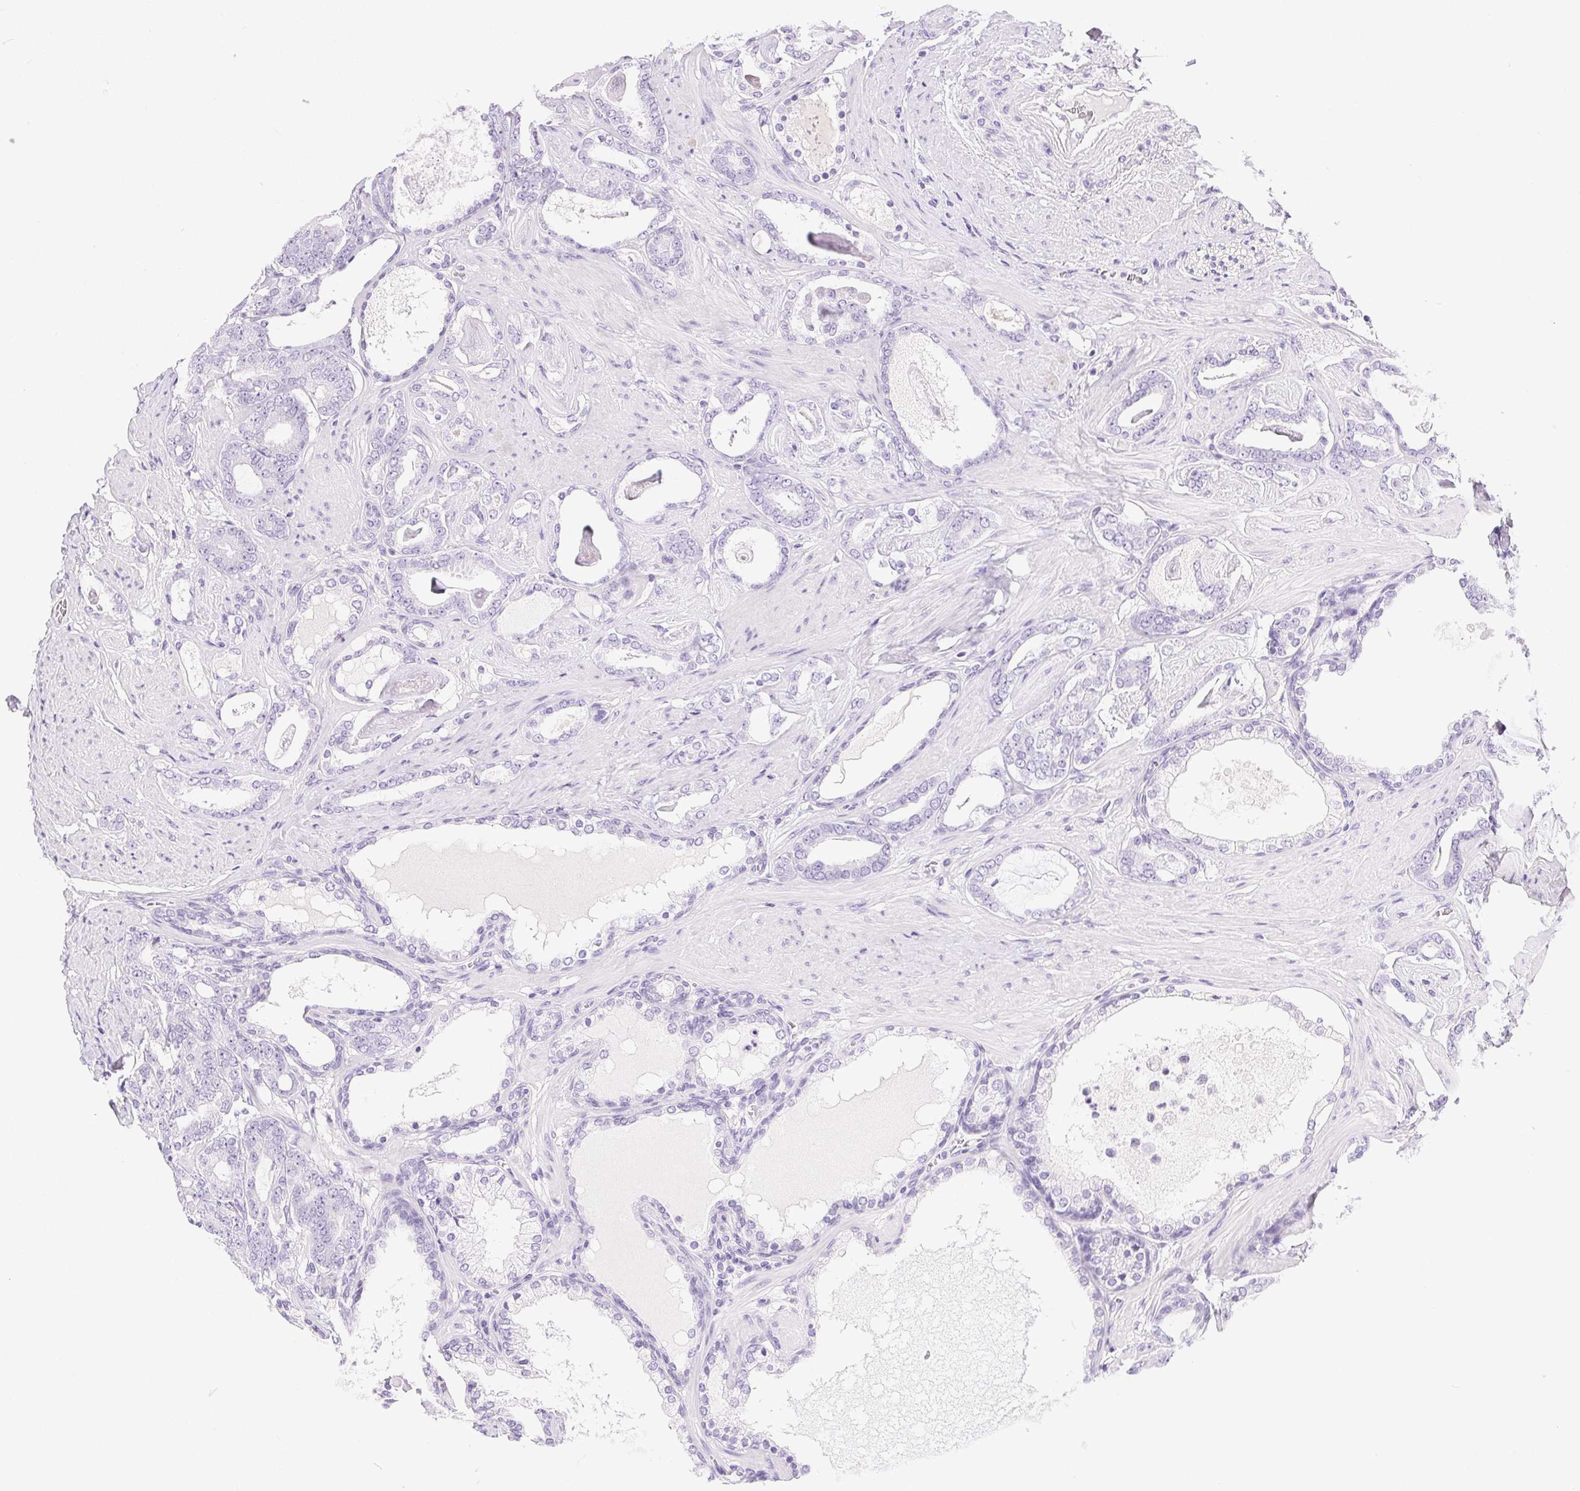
{"staining": {"intensity": "negative", "quantity": "none", "location": "none"}, "tissue": "prostate cancer", "cell_type": "Tumor cells", "image_type": "cancer", "snomed": [{"axis": "morphology", "description": "Adenocarcinoma, High grade"}, {"axis": "topography", "description": "Prostate"}], "caption": "DAB (3,3'-diaminobenzidine) immunohistochemical staining of human prostate adenocarcinoma (high-grade) displays no significant expression in tumor cells.", "gene": "C20orf85", "patient": {"sex": "male", "age": 63}}